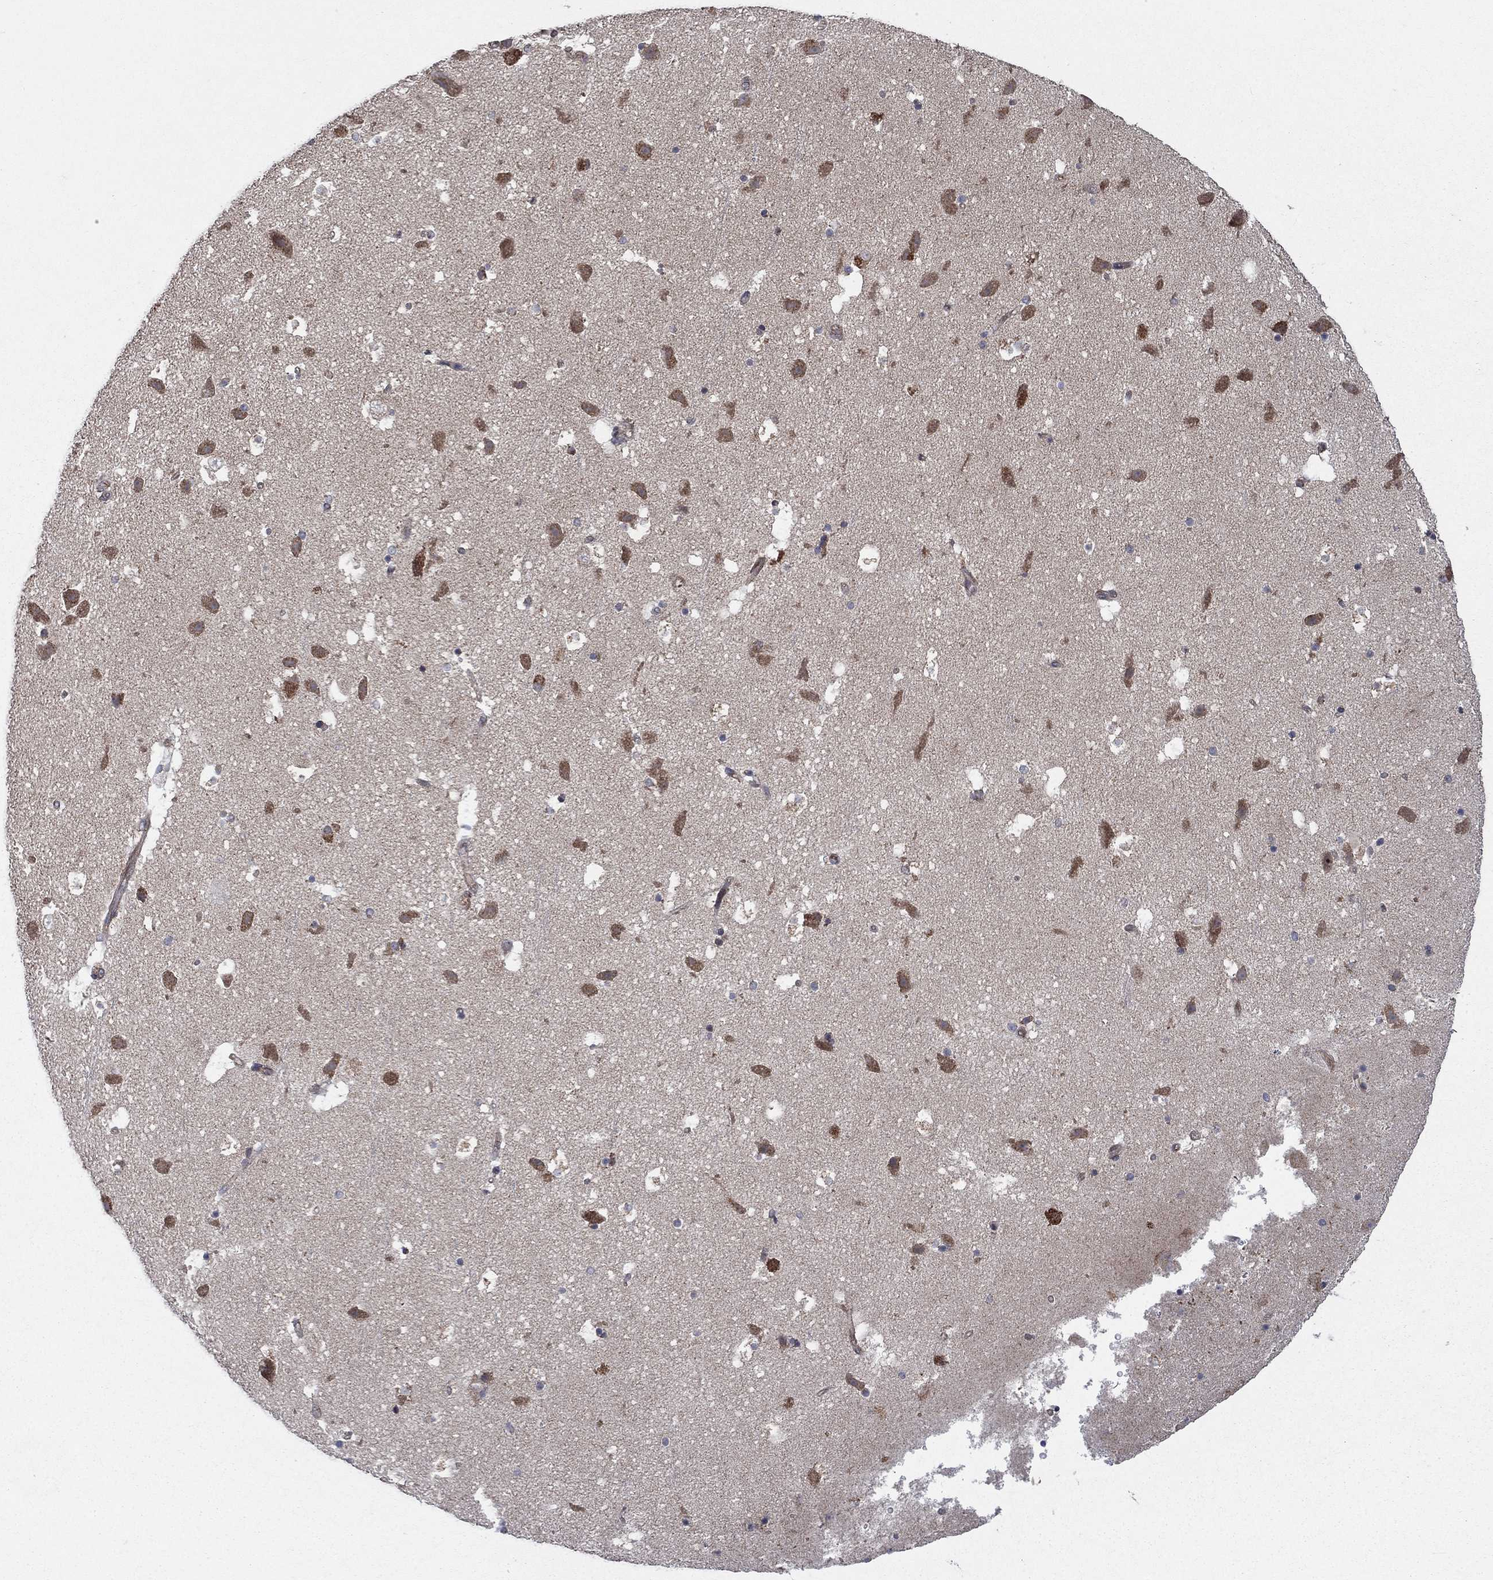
{"staining": {"intensity": "moderate", "quantity": ">75%", "location": "cytoplasmic/membranous"}, "tissue": "hippocampus", "cell_type": "Glial cells", "image_type": "normal", "snomed": [{"axis": "morphology", "description": "Normal tissue, NOS"}, {"axis": "topography", "description": "Hippocampus"}], "caption": "Immunohistochemistry (IHC) photomicrograph of benign hippocampus: hippocampus stained using IHC displays medium levels of moderate protein expression localized specifically in the cytoplasmic/membranous of glial cells, appearing as a cytoplasmic/membranous brown color.", "gene": "NDUFC1", "patient": {"sex": "male", "age": 51}}